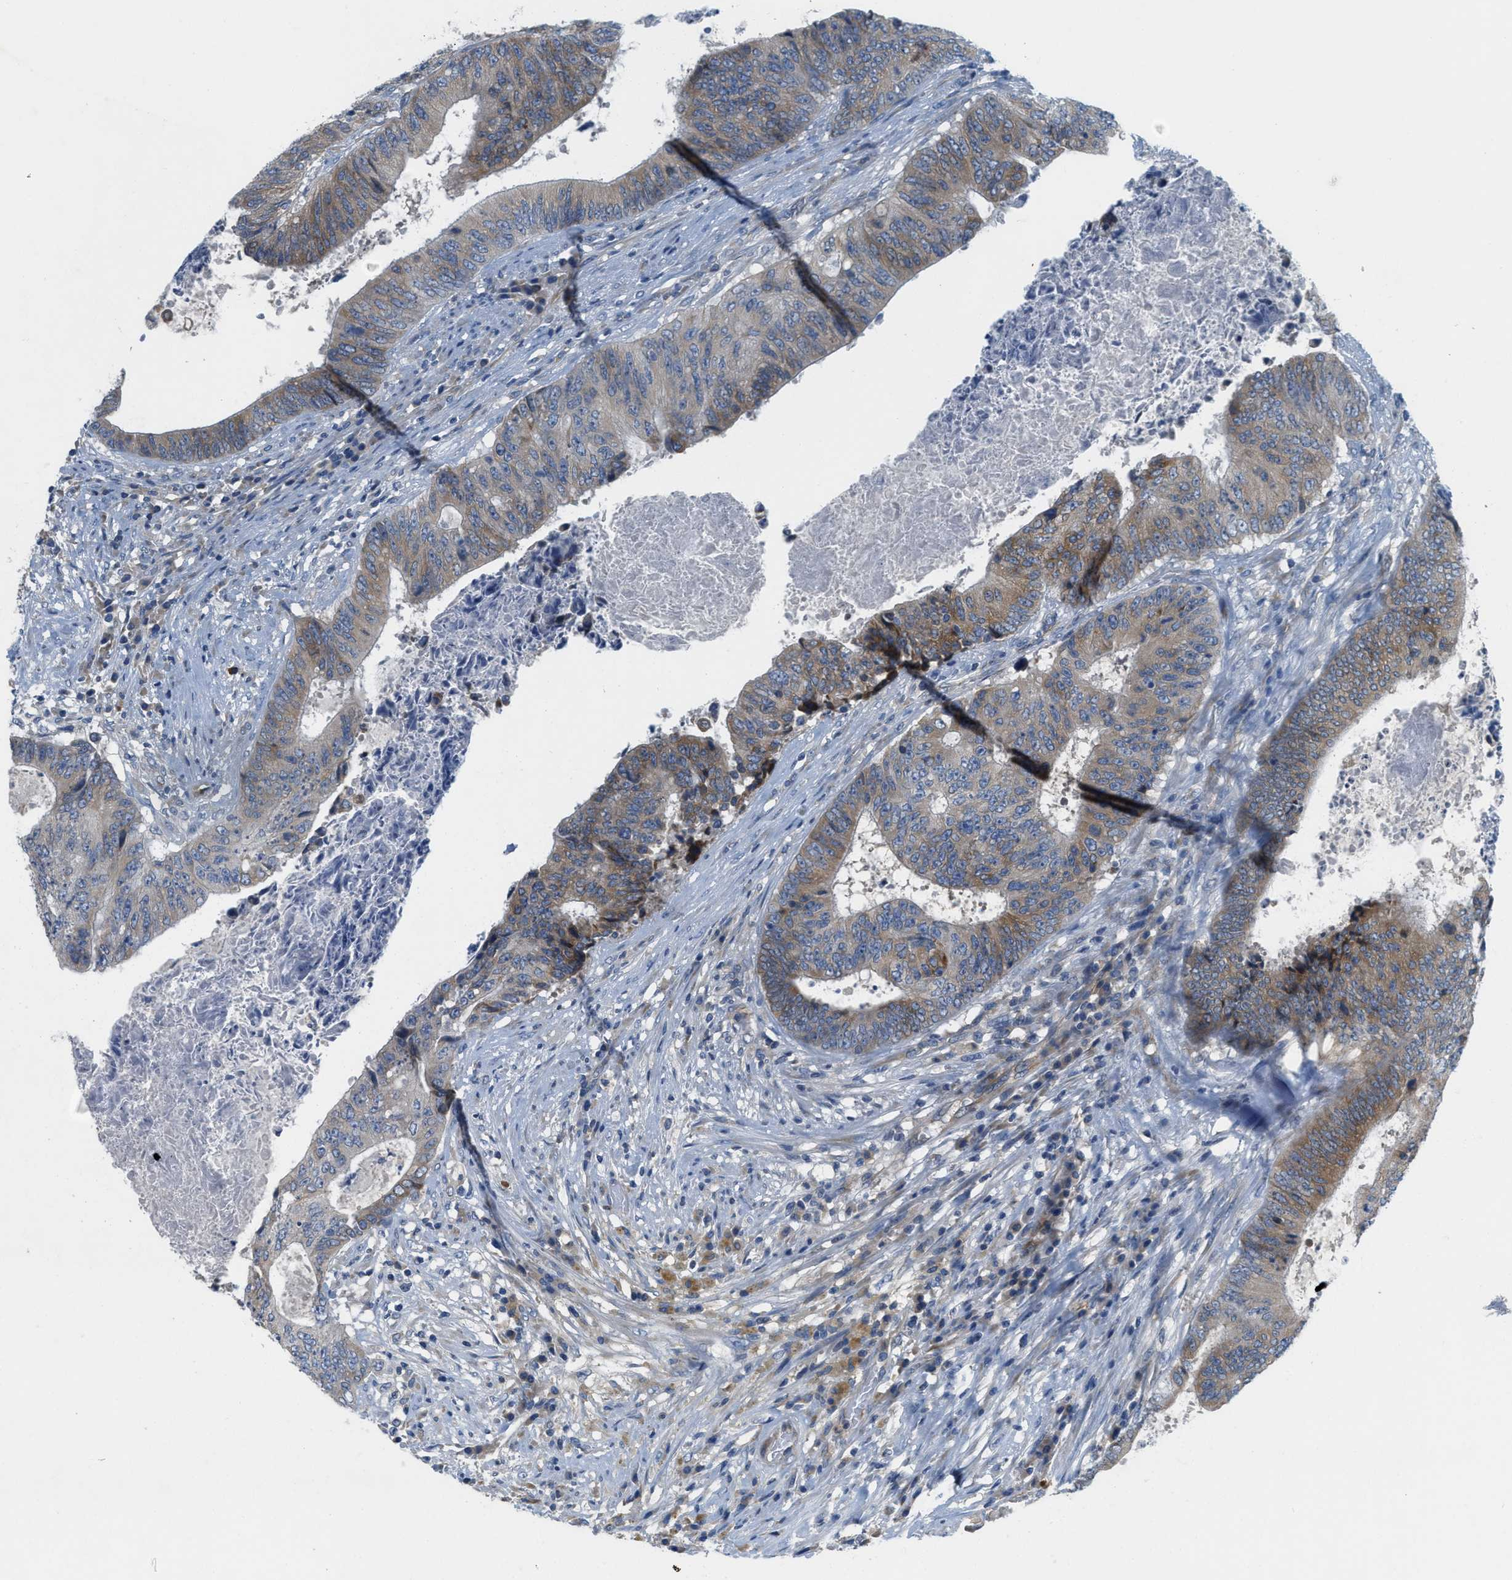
{"staining": {"intensity": "moderate", "quantity": "25%-75%", "location": "cytoplasmic/membranous"}, "tissue": "colorectal cancer", "cell_type": "Tumor cells", "image_type": "cancer", "snomed": [{"axis": "morphology", "description": "Adenocarcinoma, NOS"}, {"axis": "topography", "description": "Rectum"}], "caption": "About 25%-75% of tumor cells in human colorectal cancer display moderate cytoplasmic/membranous protein staining as visualized by brown immunohistochemical staining.", "gene": "PGR", "patient": {"sex": "male", "age": 72}}